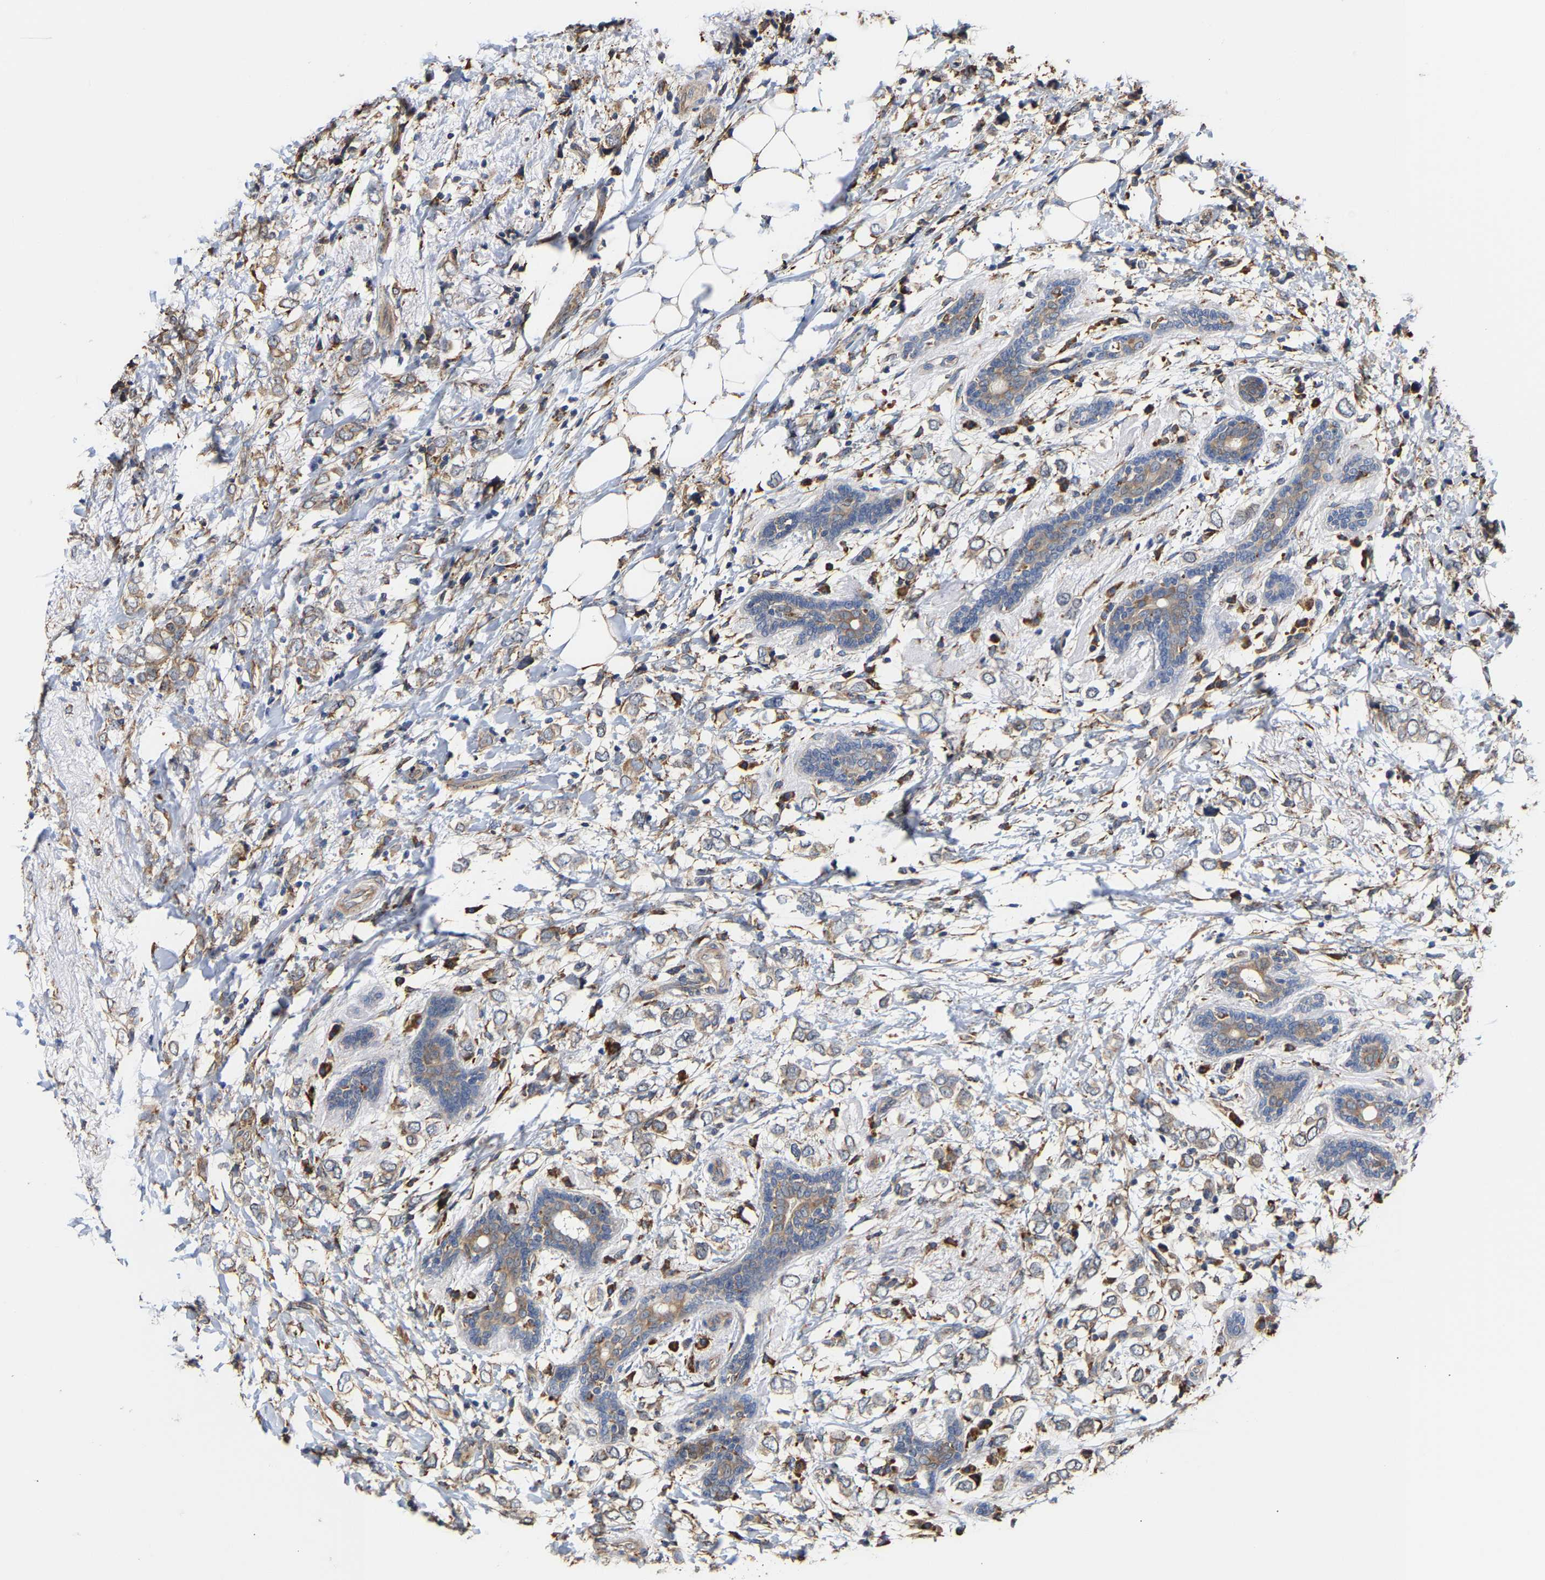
{"staining": {"intensity": "weak", "quantity": ">75%", "location": "cytoplasmic/membranous"}, "tissue": "breast cancer", "cell_type": "Tumor cells", "image_type": "cancer", "snomed": [{"axis": "morphology", "description": "Normal tissue, NOS"}, {"axis": "morphology", "description": "Lobular carcinoma"}, {"axis": "topography", "description": "Breast"}], "caption": "Protein staining of breast cancer tissue displays weak cytoplasmic/membranous expression in about >75% of tumor cells.", "gene": "ARAP1", "patient": {"sex": "female", "age": 47}}